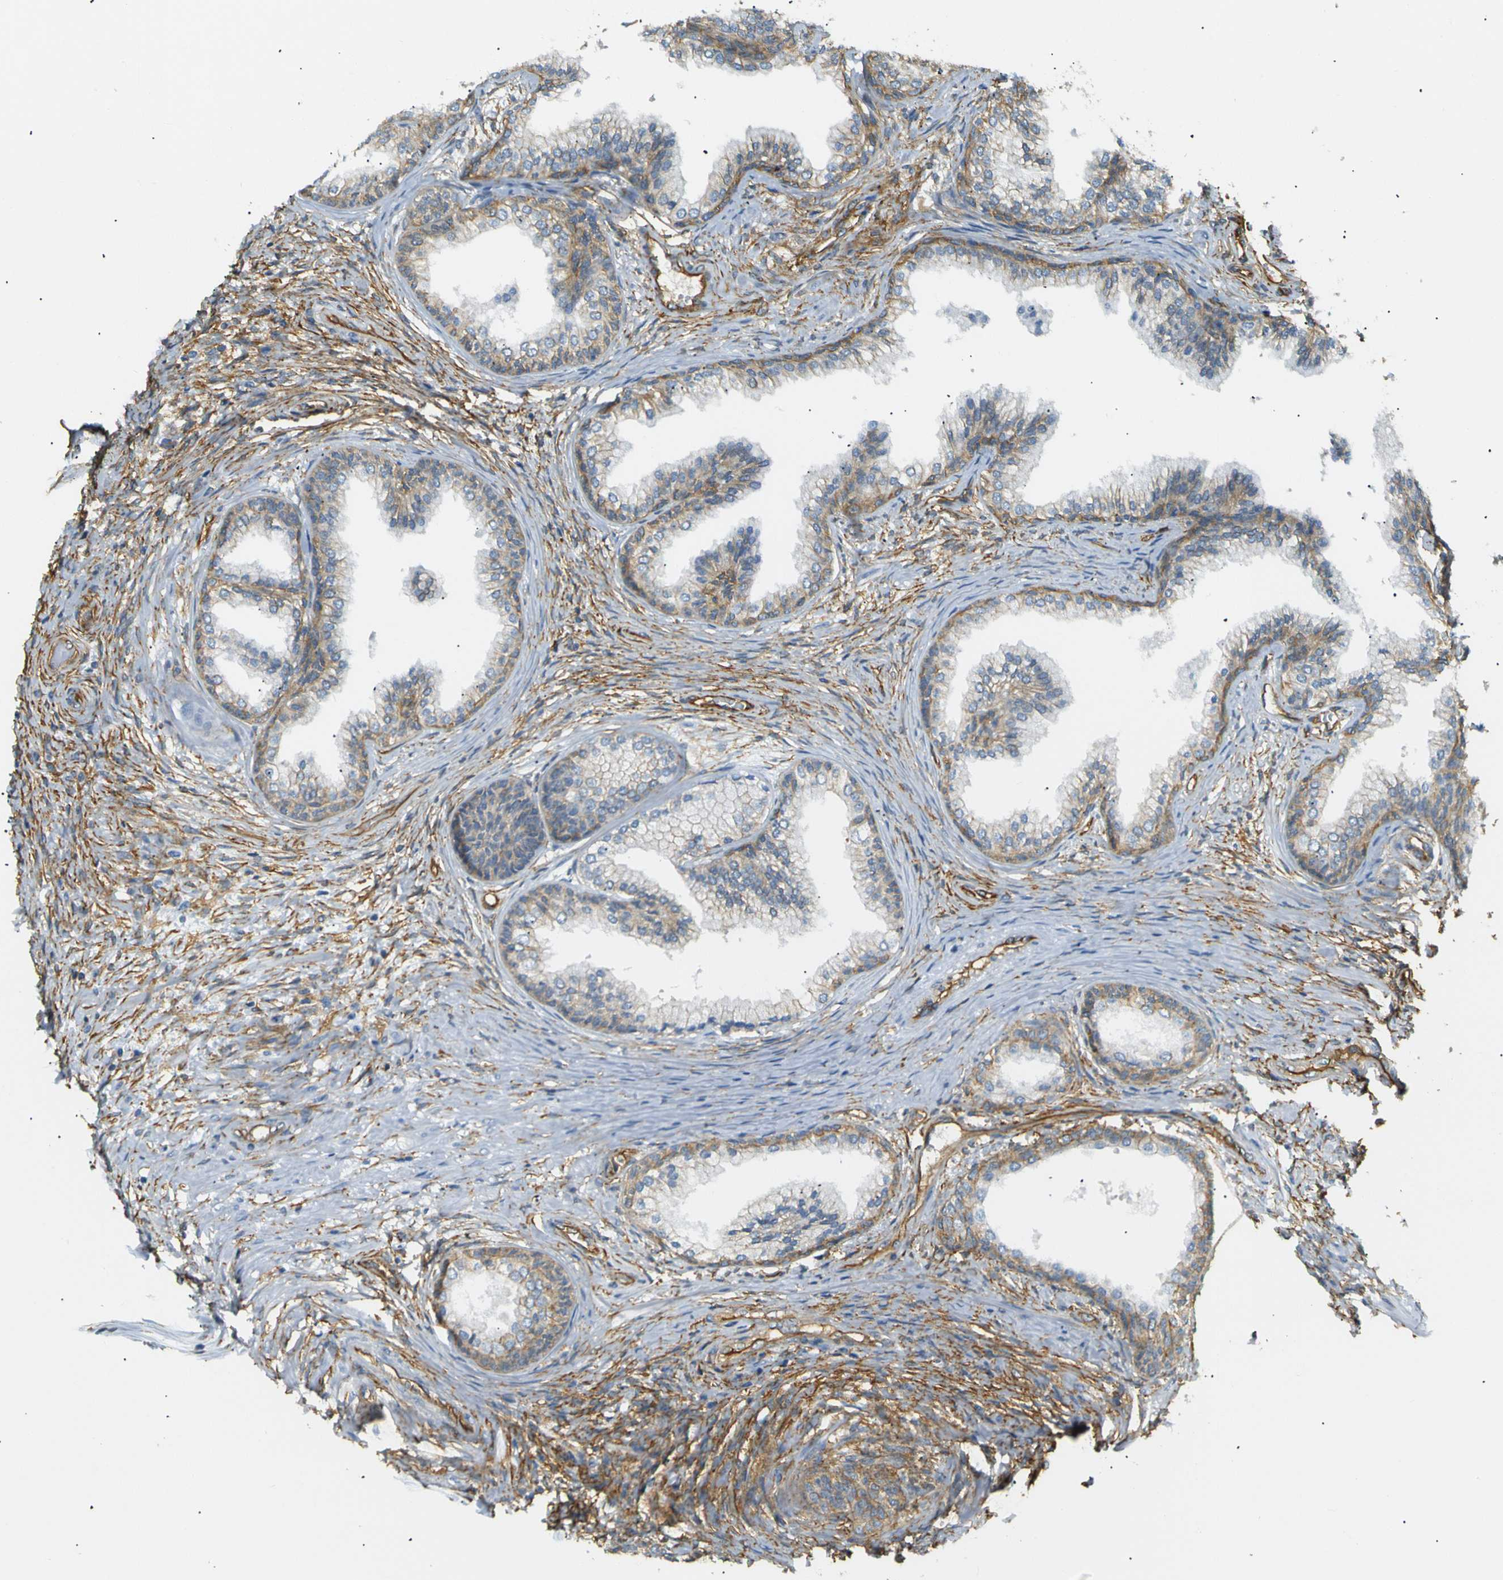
{"staining": {"intensity": "moderate", "quantity": "25%-75%", "location": "cytoplasmic/membranous"}, "tissue": "prostate", "cell_type": "Glandular cells", "image_type": "normal", "snomed": [{"axis": "morphology", "description": "Normal tissue, NOS"}, {"axis": "topography", "description": "Prostate"}], "caption": "Prostate stained with DAB (3,3'-diaminobenzidine) immunohistochemistry (IHC) displays medium levels of moderate cytoplasmic/membranous staining in about 25%-75% of glandular cells.", "gene": "SPTBN1", "patient": {"sex": "male", "age": 76}}